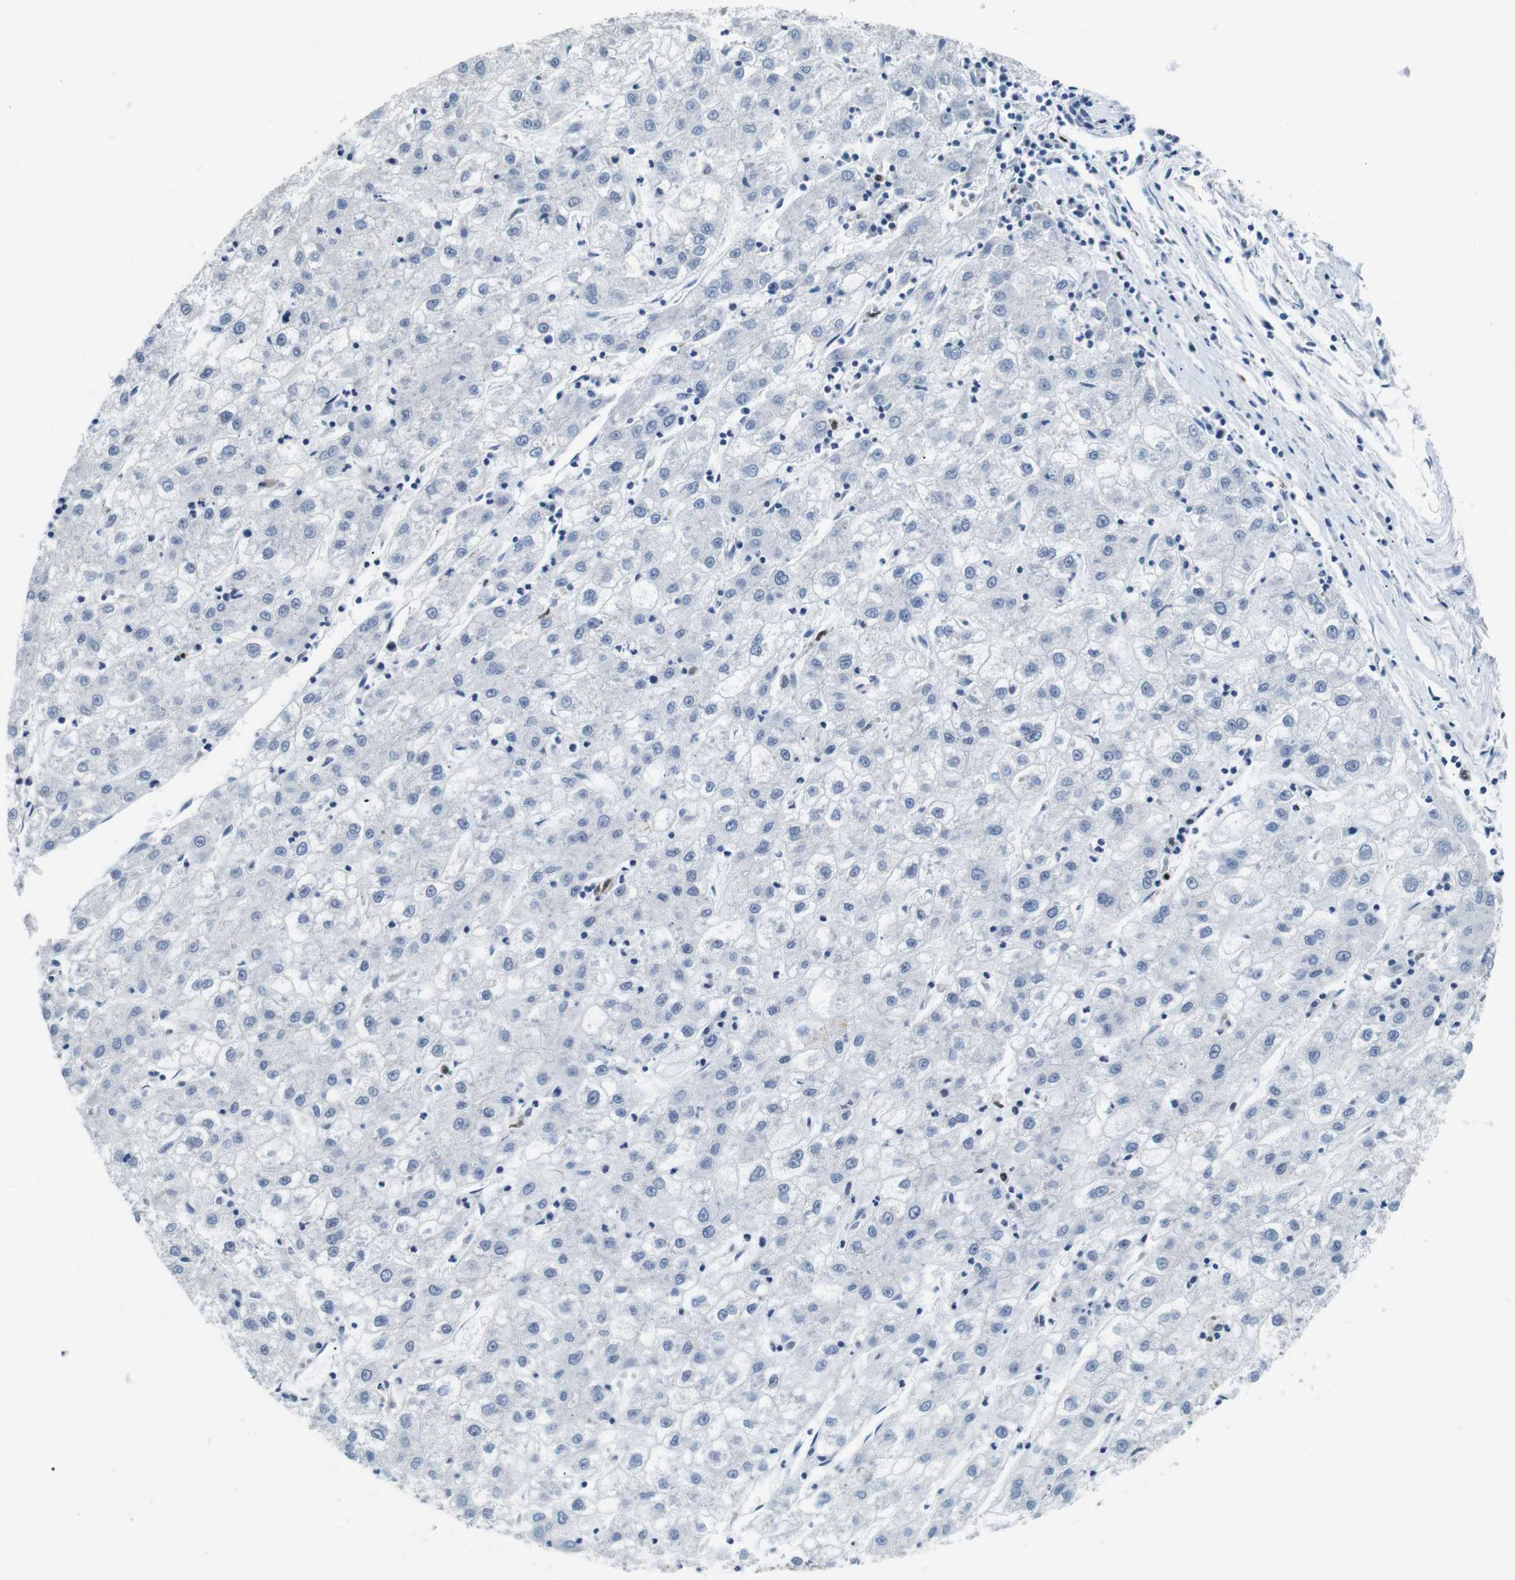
{"staining": {"intensity": "negative", "quantity": "none", "location": "none"}, "tissue": "liver cancer", "cell_type": "Tumor cells", "image_type": "cancer", "snomed": [{"axis": "morphology", "description": "Carcinoma, Hepatocellular, NOS"}, {"axis": "topography", "description": "Liver"}], "caption": "Tumor cells show no significant protein positivity in liver cancer (hepatocellular carcinoma). The staining was performed using DAB (3,3'-diaminobenzidine) to visualize the protein expression in brown, while the nuclei were stained in blue with hematoxylin (Magnification: 20x).", "gene": "IRF8", "patient": {"sex": "male", "age": 72}}